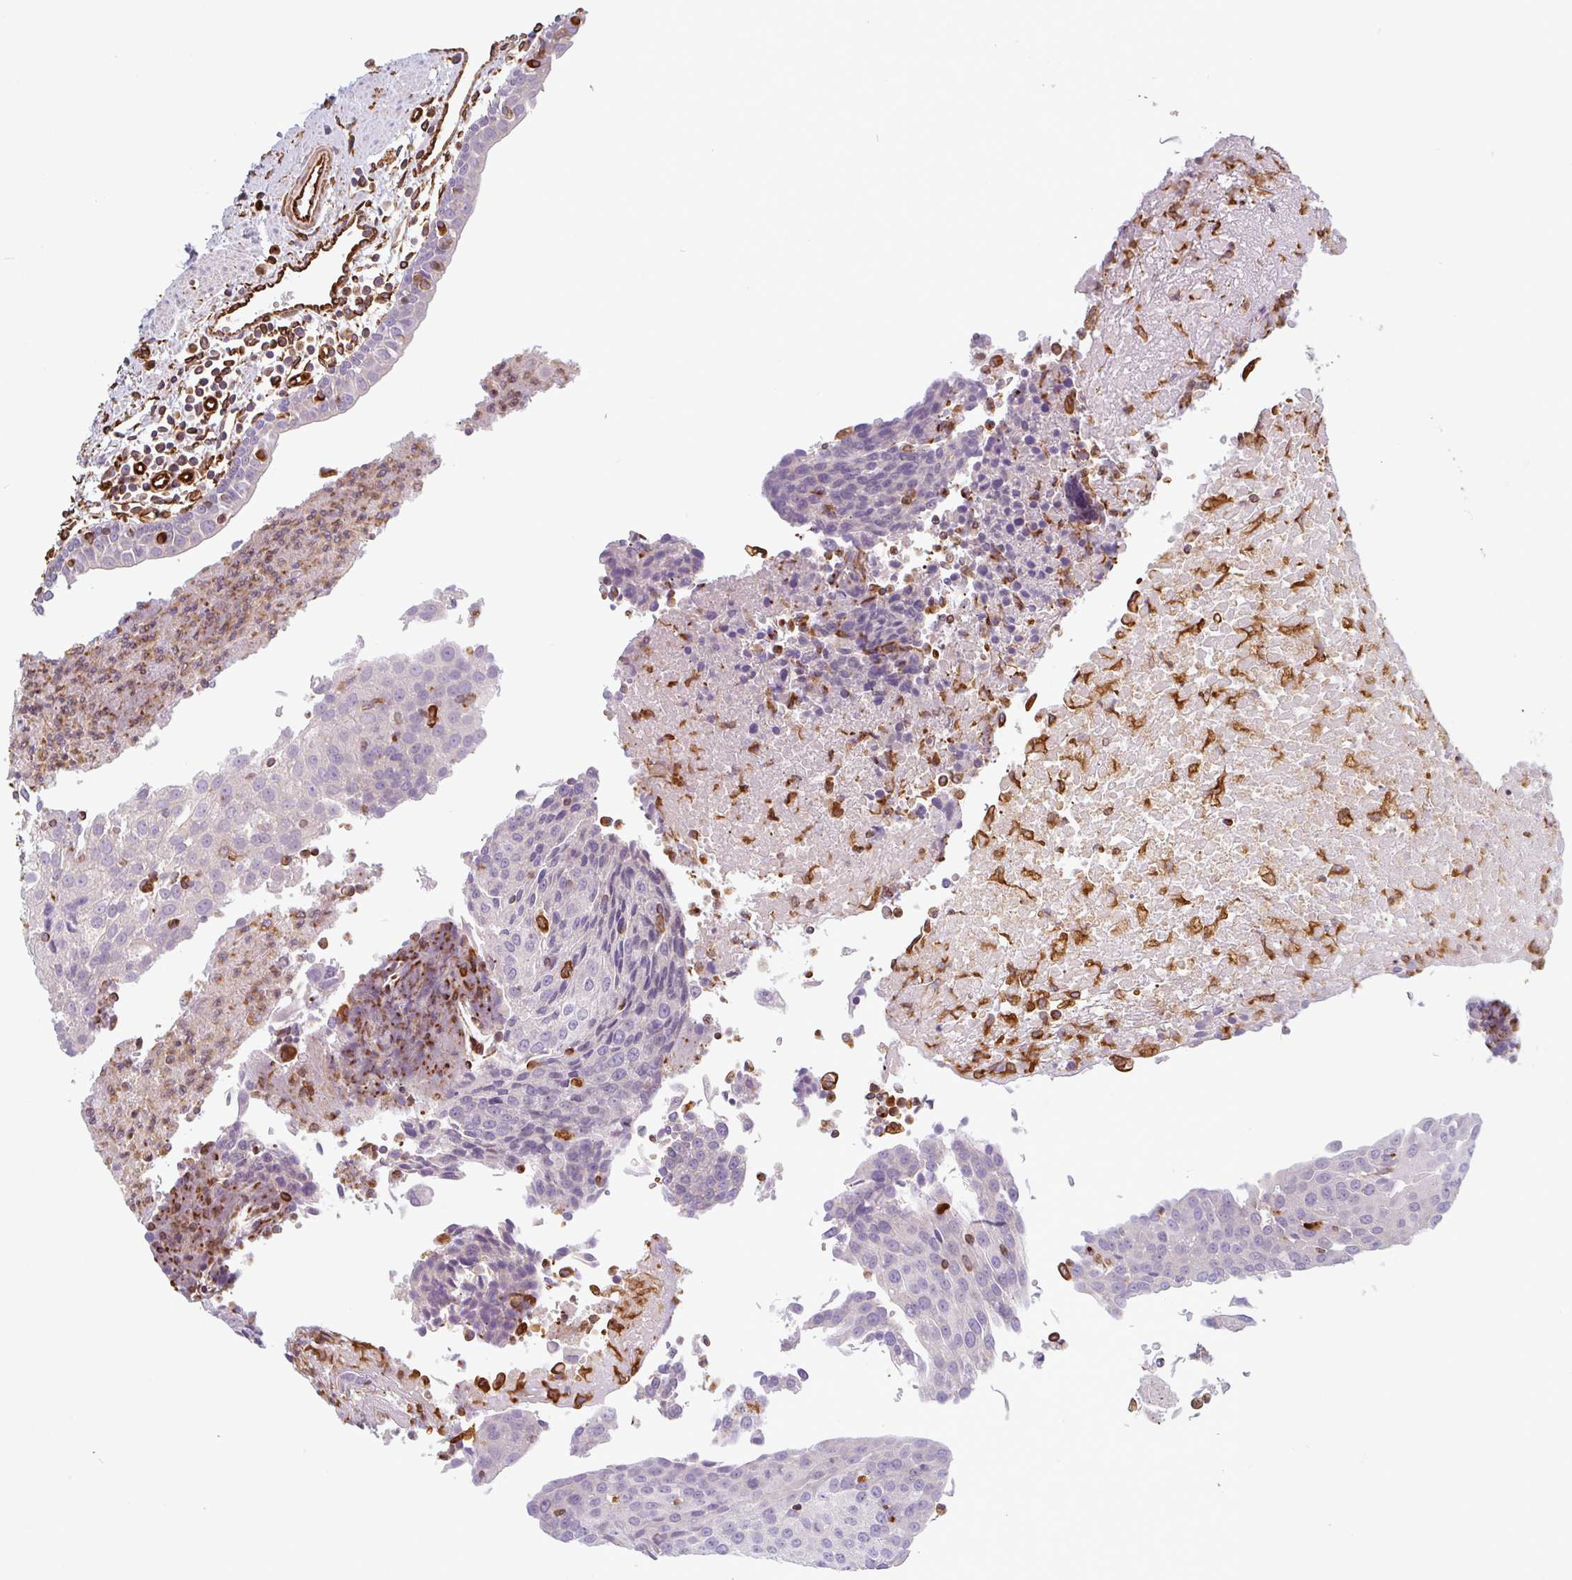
{"staining": {"intensity": "negative", "quantity": "none", "location": "none"}, "tissue": "urothelial cancer", "cell_type": "Tumor cells", "image_type": "cancer", "snomed": [{"axis": "morphology", "description": "Urothelial carcinoma, High grade"}, {"axis": "topography", "description": "Urinary bladder"}], "caption": "DAB (3,3'-diaminobenzidine) immunohistochemical staining of urothelial cancer demonstrates no significant expression in tumor cells.", "gene": "PPFIA1", "patient": {"sex": "female", "age": 85}}